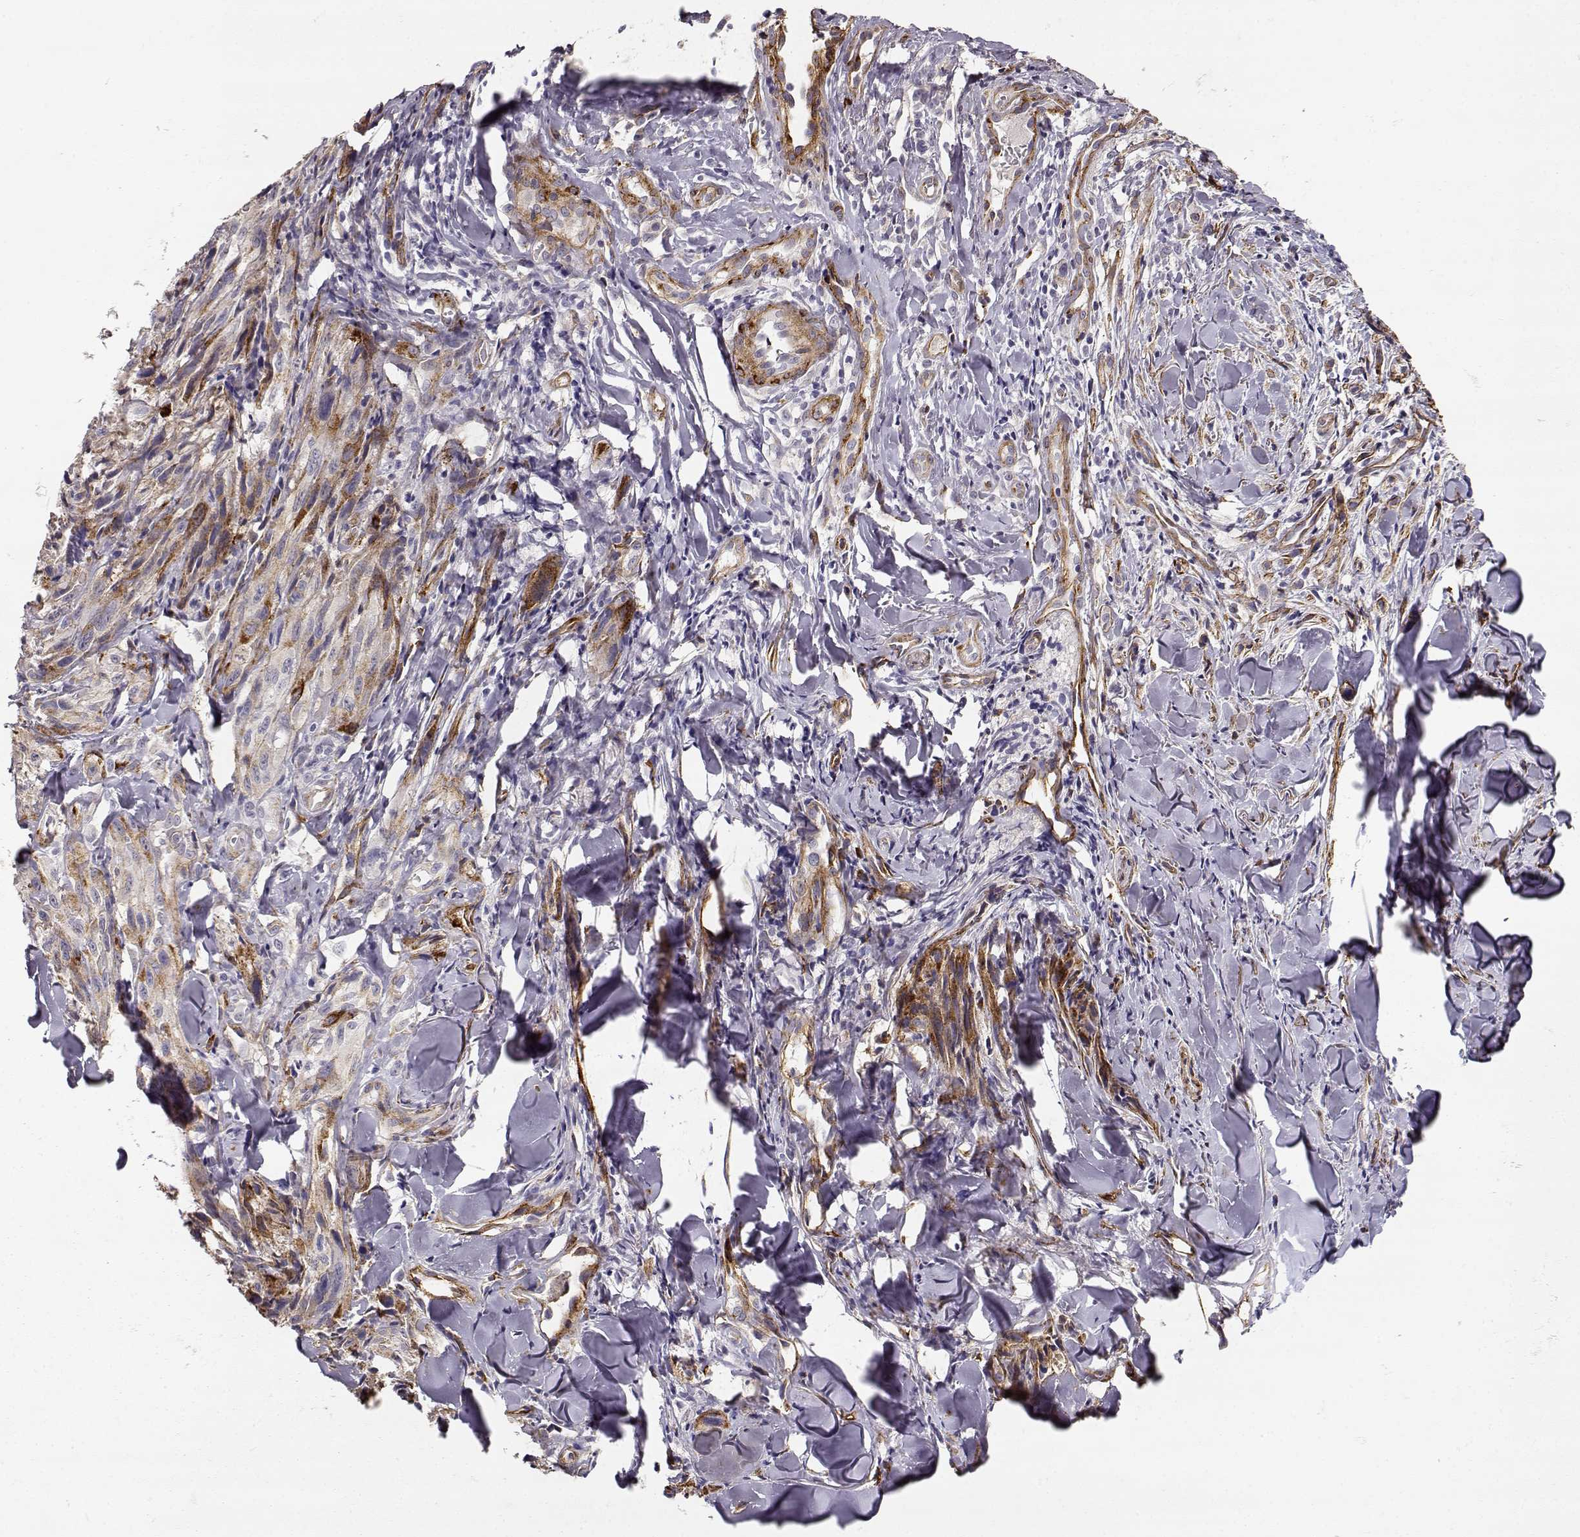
{"staining": {"intensity": "negative", "quantity": "none", "location": "none"}, "tissue": "melanoma", "cell_type": "Tumor cells", "image_type": "cancer", "snomed": [{"axis": "morphology", "description": "Malignant melanoma, NOS"}, {"axis": "topography", "description": "Skin"}], "caption": "Immunohistochemistry micrograph of human malignant melanoma stained for a protein (brown), which demonstrates no expression in tumor cells. The staining was performed using DAB (3,3'-diaminobenzidine) to visualize the protein expression in brown, while the nuclei were stained in blue with hematoxylin (Magnification: 20x).", "gene": "LAMC1", "patient": {"sex": "male", "age": 67}}